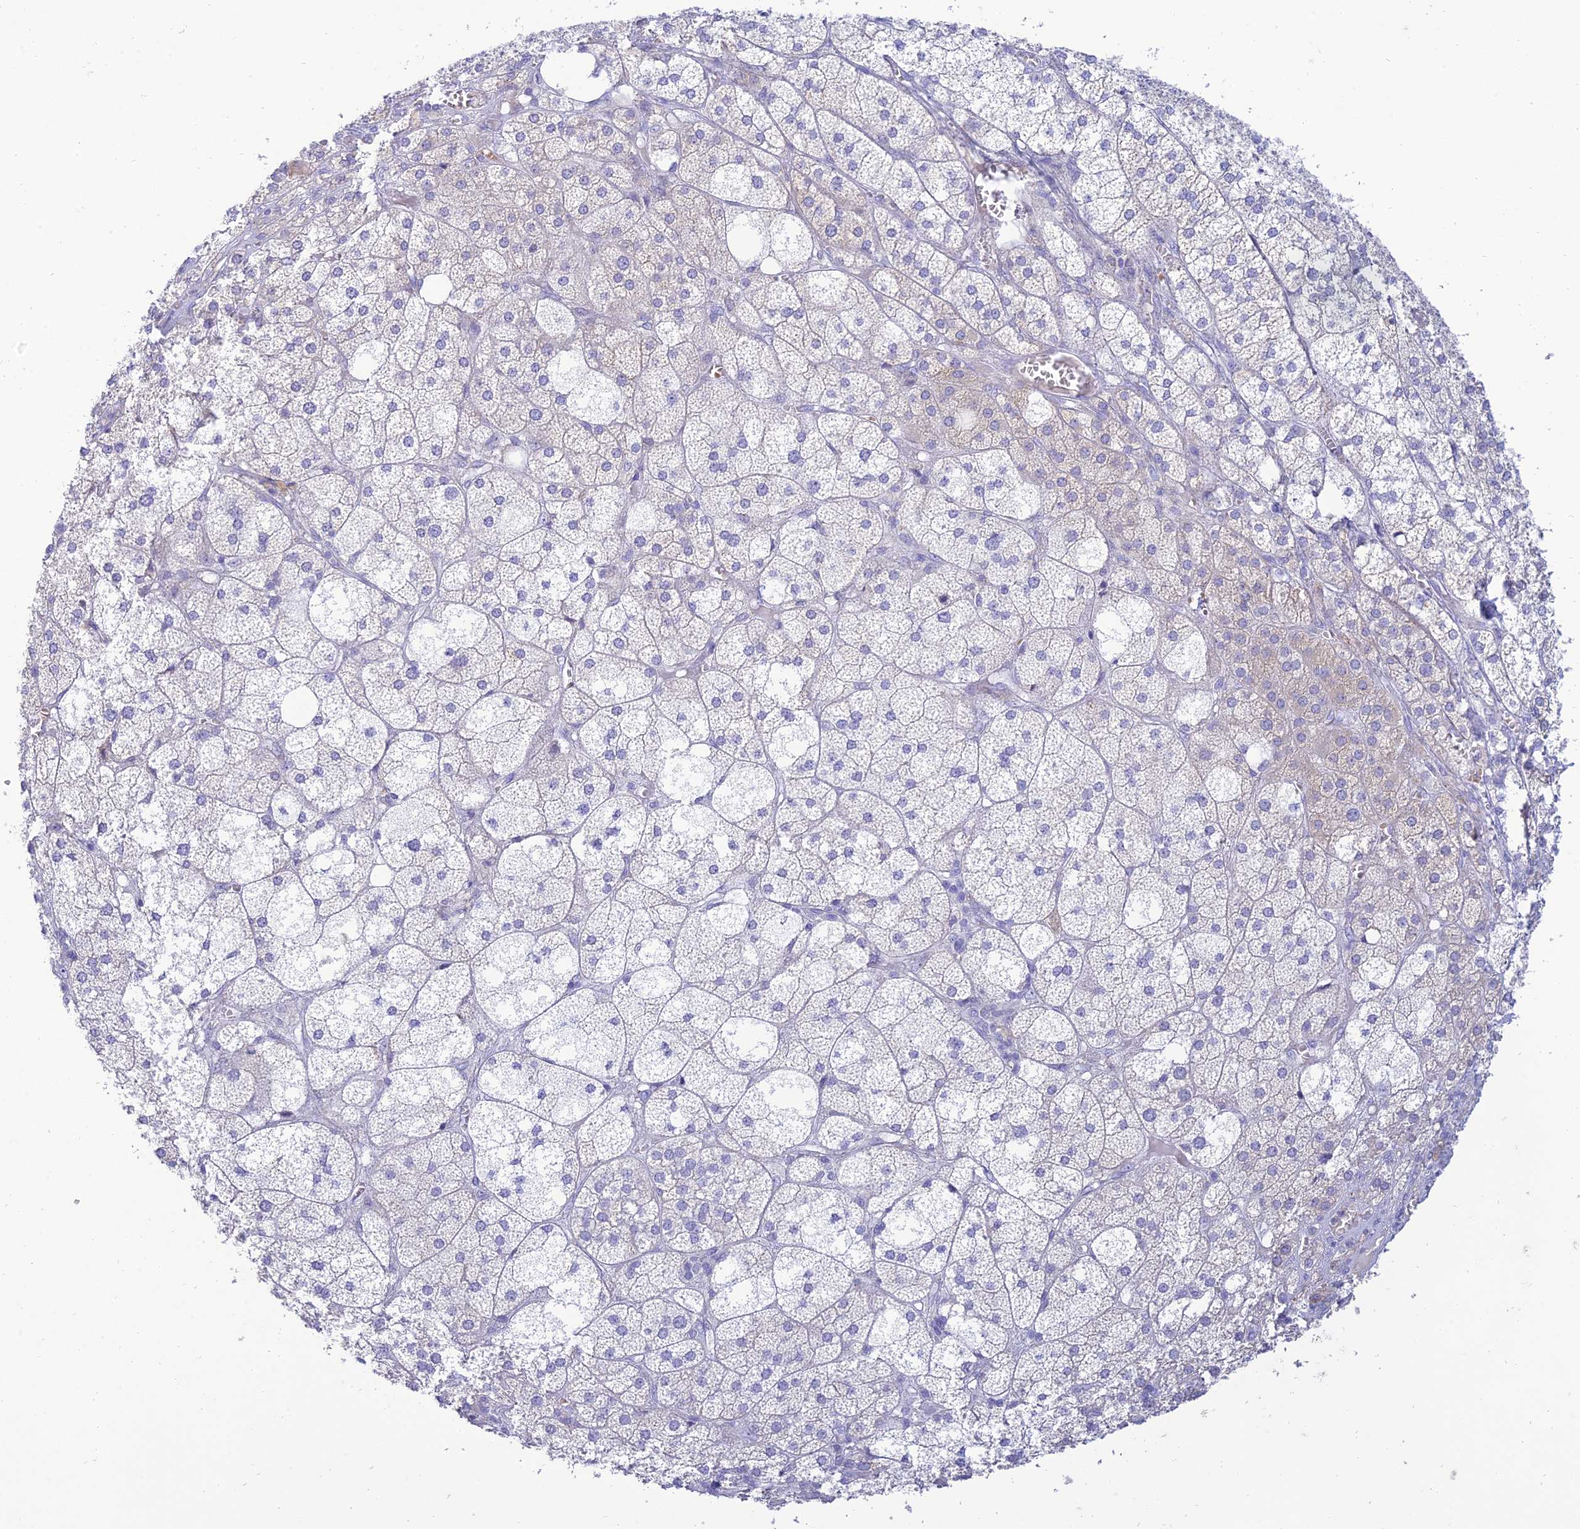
{"staining": {"intensity": "negative", "quantity": "none", "location": "none"}, "tissue": "adrenal gland", "cell_type": "Glandular cells", "image_type": "normal", "snomed": [{"axis": "morphology", "description": "Normal tissue, NOS"}, {"axis": "topography", "description": "Adrenal gland"}], "caption": "Glandular cells show no significant protein expression in benign adrenal gland. The staining was performed using DAB (3,3'-diaminobenzidine) to visualize the protein expression in brown, while the nuclei were stained in blue with hematoxylin (Magnification: 20x).", "gene": "MAL2", "patient": {"sex": "female", "age": 61}}